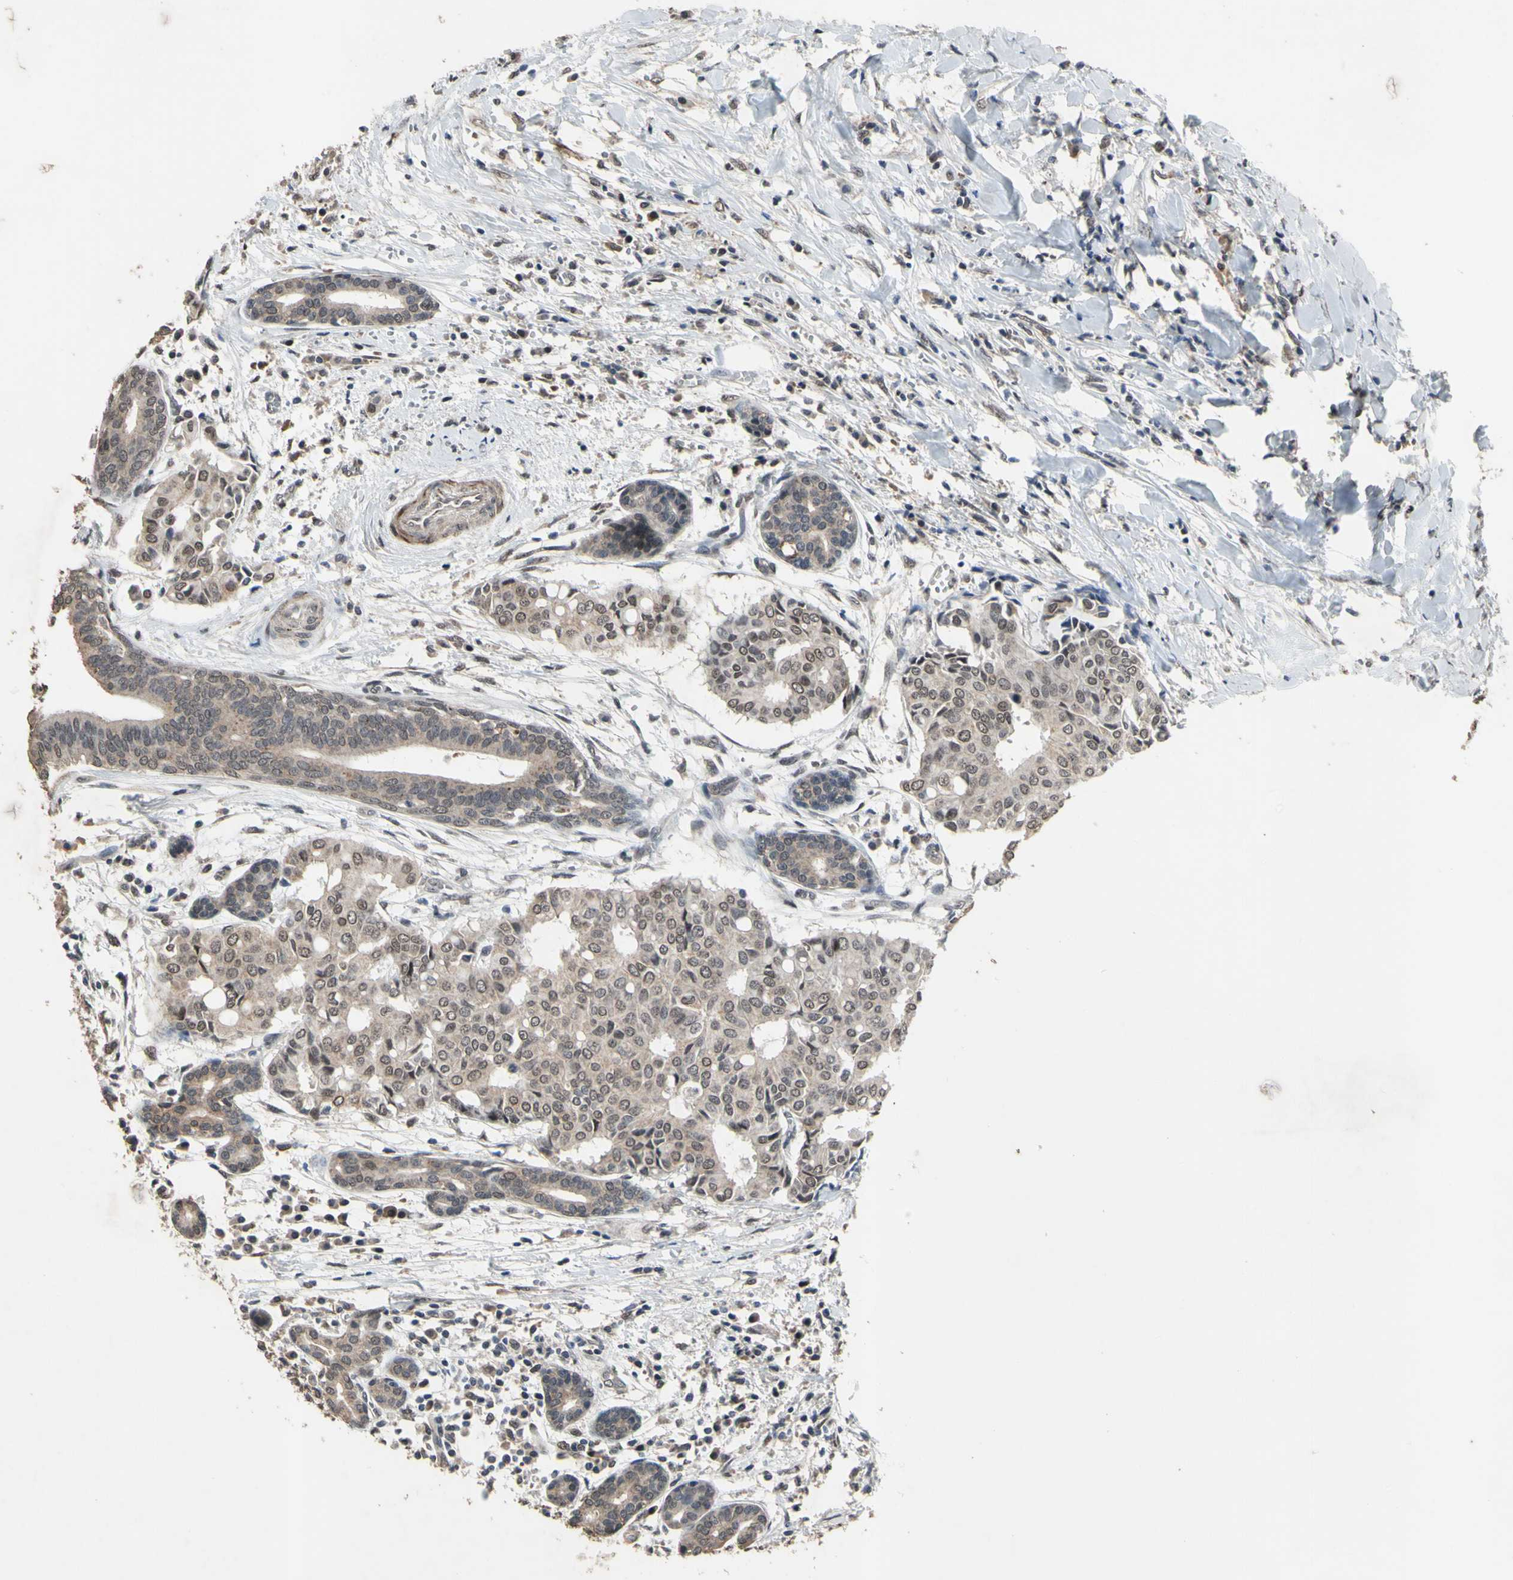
{"staining": {"intensity": "moderate", "quantity": ">75%", "location": "cytoplasmic/membranous,nuclear"}, "tissue": "head and neck cancer", "cell_type": "Tumor cells", "image_type": "cancer", "snomed": [{"axis": "morphology", "description": "Adenocarcinoma, NOS"}, {"axis": "topography", "description": "Salivary gland"}, {"axis": "topography", "description": "Head-Neck"}], "caption": "Human head and neck cancer stained with a protein marker demonstrates moderate staining in tumor cells.", "gene": "ZNF174", "patient": {"sex": "female", "age": 59}}